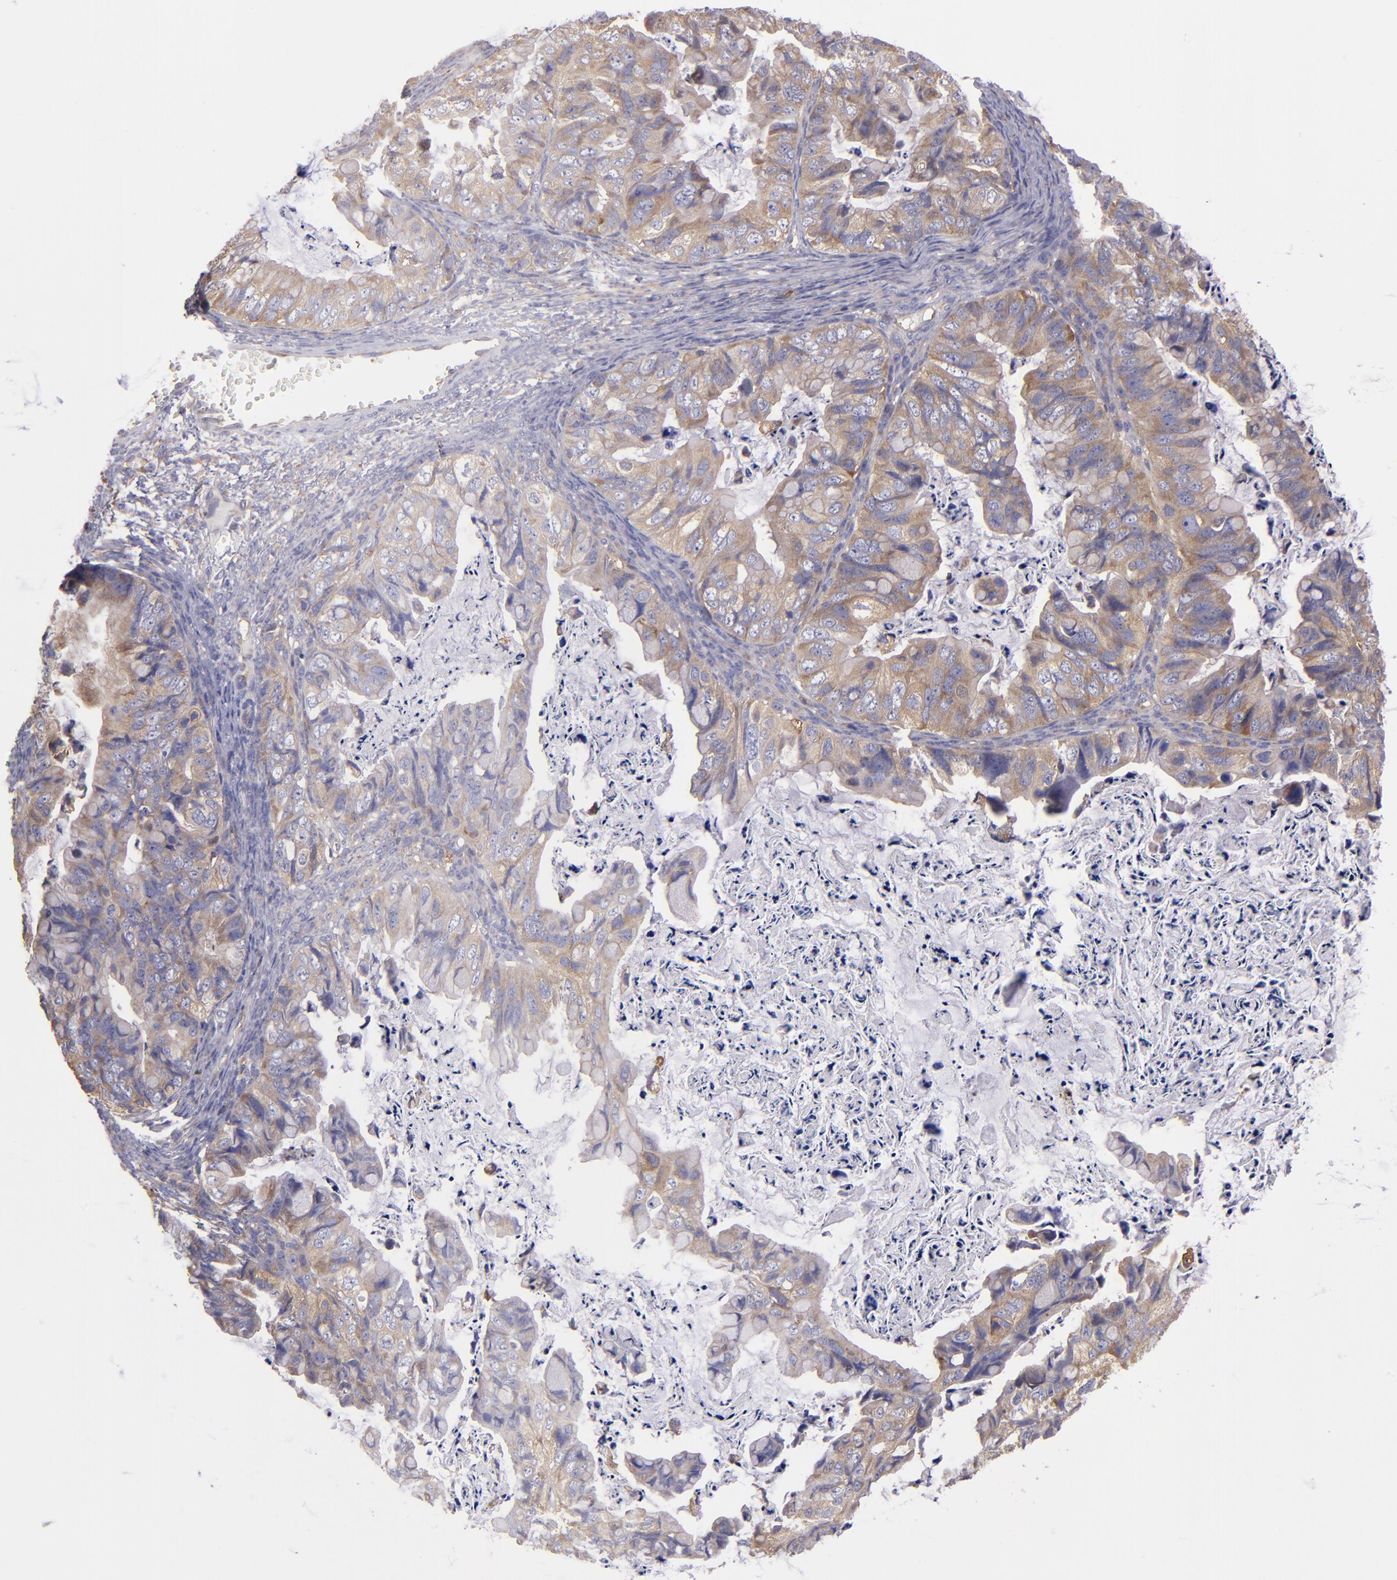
{"staining": {"intensity": "weak", "quantity": ">75%", "location": "cytoplasmic/membranous"}, "tissue": "ovarian cancer", "cell_type": "Tumor cells", "image_type": "cancer", "snomed": [{"axis": "morphology", "description": "Cystadenocarcinoma, mucinous, NOS"}, {"axis": "topography", "description": "Ovary"}], "caption": "Immunohistochemistry (IHC) of human mucinous cystadenocarcinoma (ovarian) demonstrates low levels of weak cytoplasmic/membranous expression in approximately >75% of tumor cells.", "gene": "CARS1", "patient": {"sex": "female", "age": 36}}